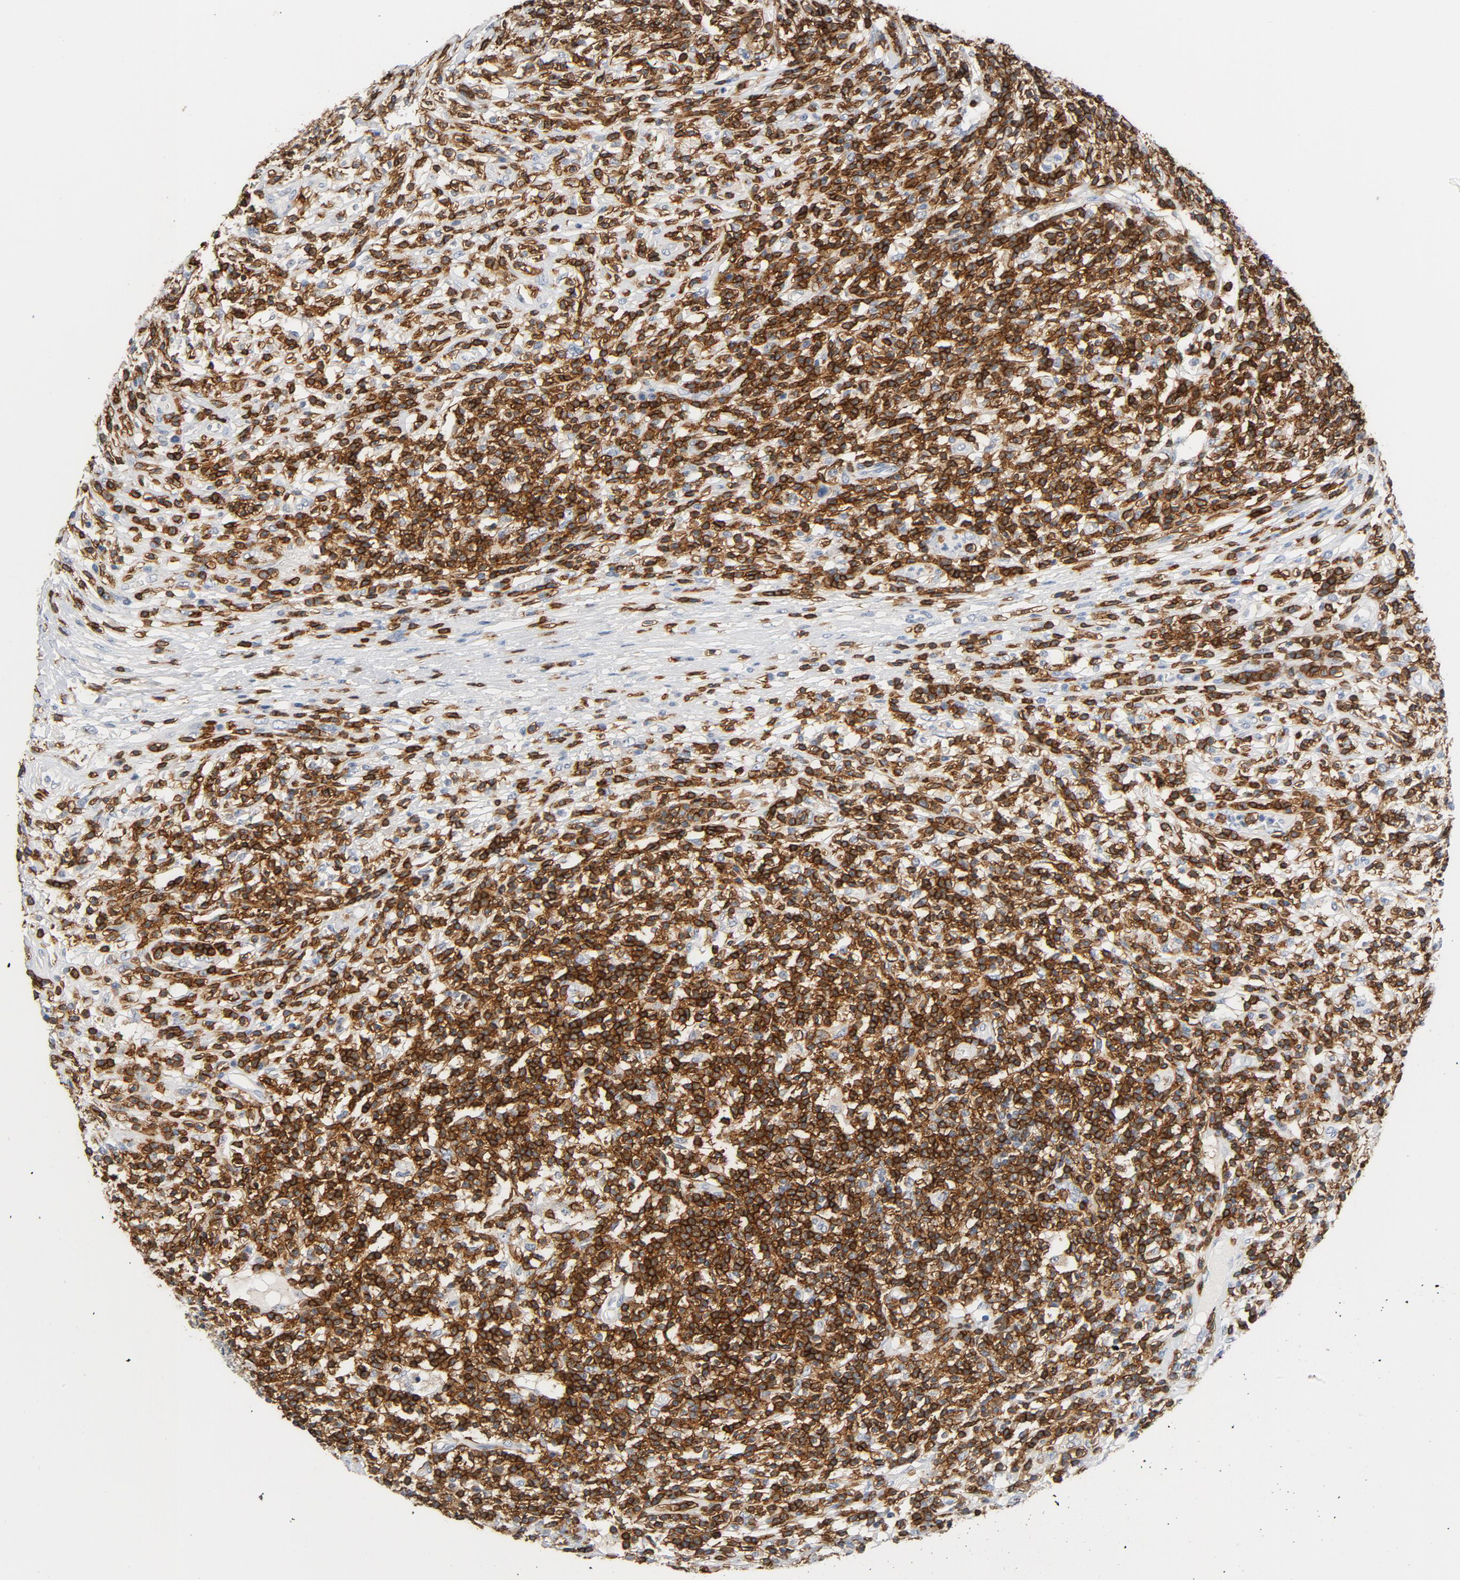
{"staining": {"intensity": "strong", "quantity": ">75%", "location": "cytoplasmic/membranous"}, "tissue": "lymphoma", "cell_type": "Tumor cells", "image_type": "cancer", "snomed": [{"axis": "morphology", "description": "Malignant lymphoma, non-Hodgkin's type, High grade"}, {"axis": "topography", "description": "Lymph node"}], "caption": "There is high levels of strong cytoplasmic/membranous staining in tumor cells of lymphoma, as demonstrated by immunohistochemical staining (brown color).", "gene": "CD247", "patient": {"sex": "female", "age": 84}}